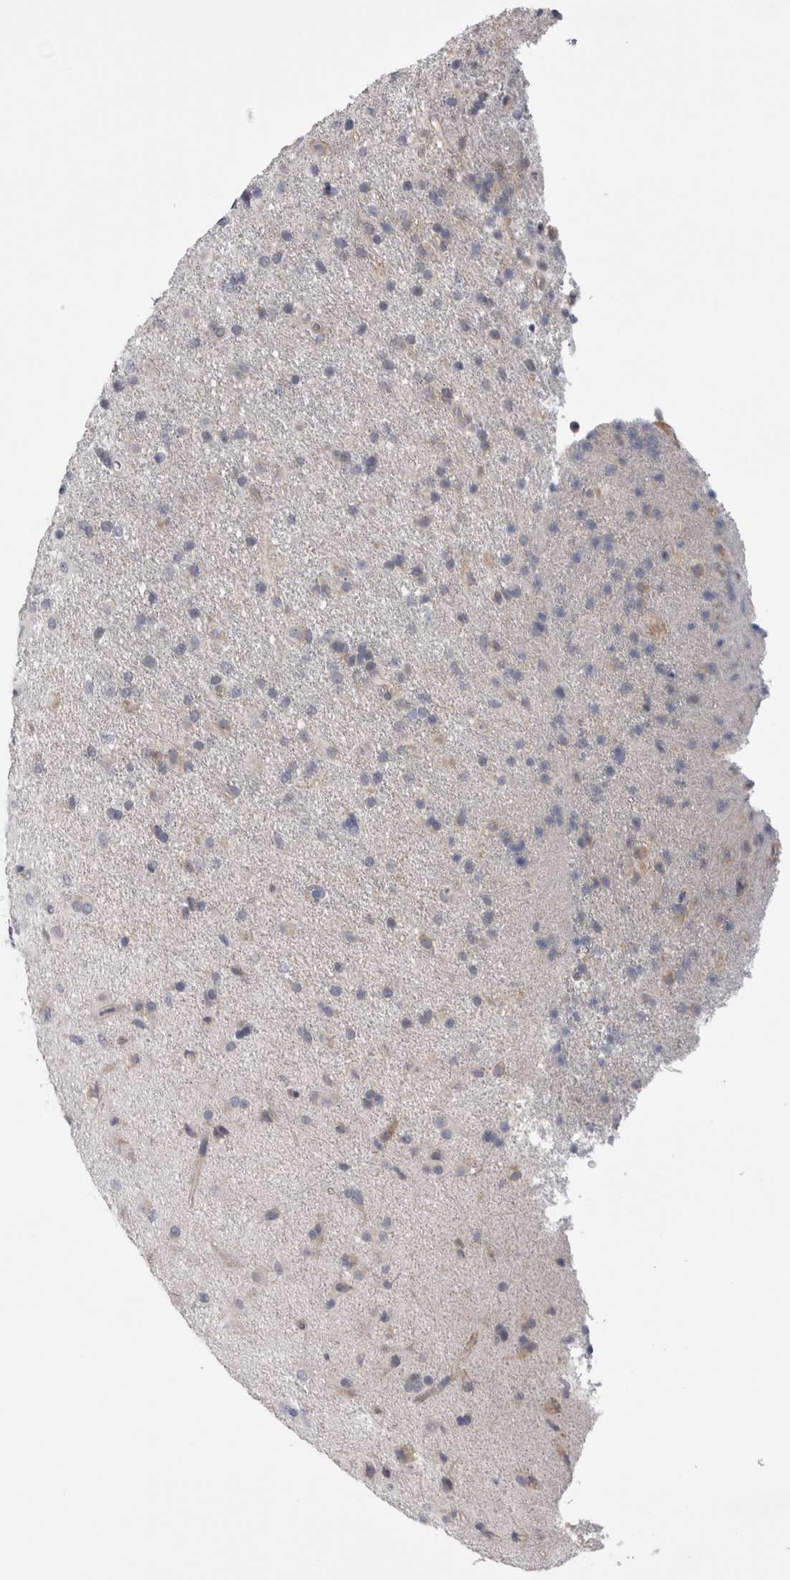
{"staining": {"intensity": "negative", "quantity": "none", "location": "none"}, "tissue": "glioma", "cell_type": "Tumor cells", "image_type": "cancer", "snomed": [{"axis": "morphology", "description": "Glioma, malignant, Low grade"}, {"axis": "topography", "description": "Brain"}], "caption": "Human malignant low-grade glioma stained for a protein using immunohistochemistry (IHC) shows no expression in tumor cells.", "gene": "ARHGAP29", "patient": {"sex": "male", "age": 65}}